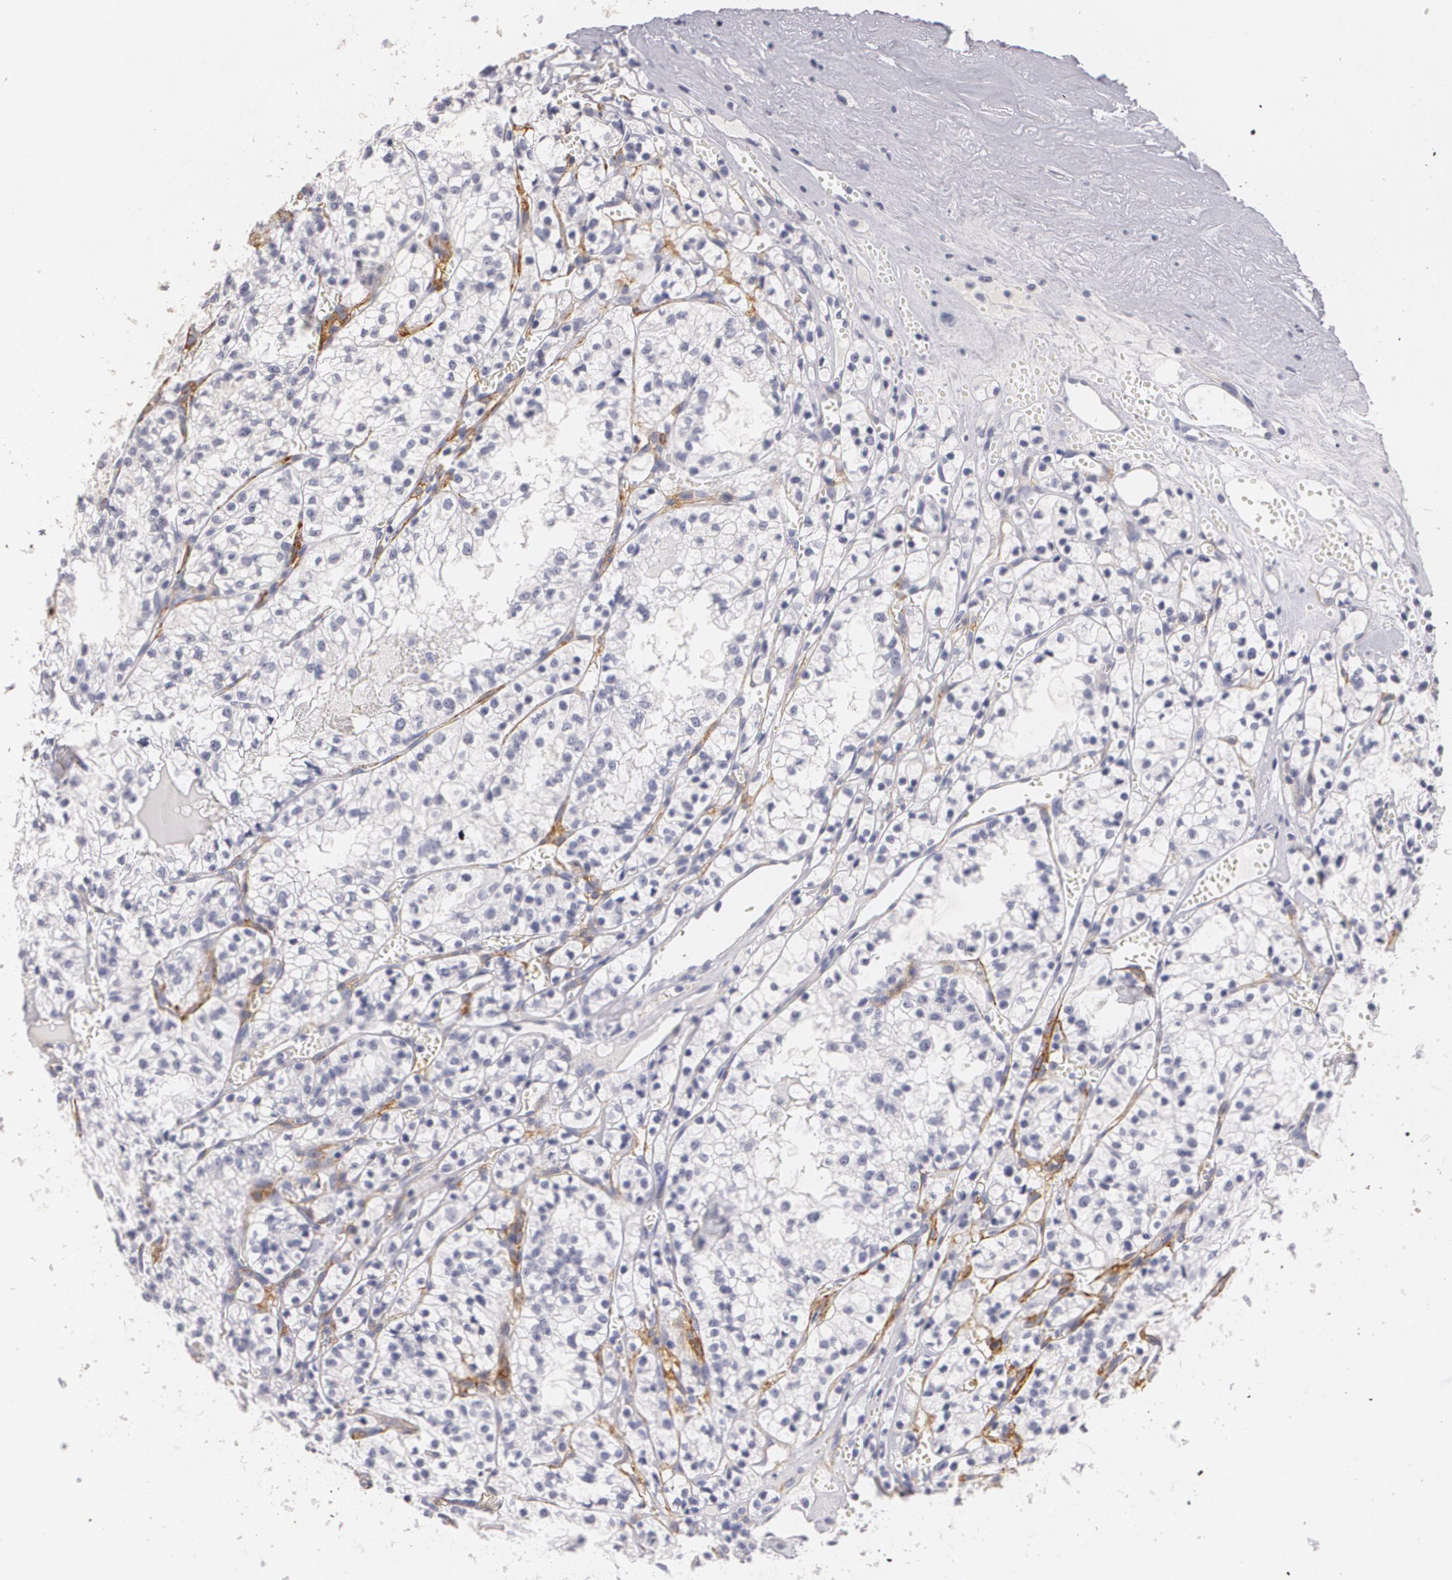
{"staining": {"intensity": "negative", "quantity": "none", "location": "none"}, "tissue": "renal cancer", "cell_type": "Tumor cells", "image_type": "cancer", "snomed": [{"axis": "morphology", "description": "Adenocarcinoma, NOS"}, {"axis": "topography", "description": "Kidney"}], "caption": "DAB immunohistochemical staining of human renal cancer demonstrates no significant staining in tumor cells.", "gene": "NGFR", "patient": {"sex": "male", "age": 61}}